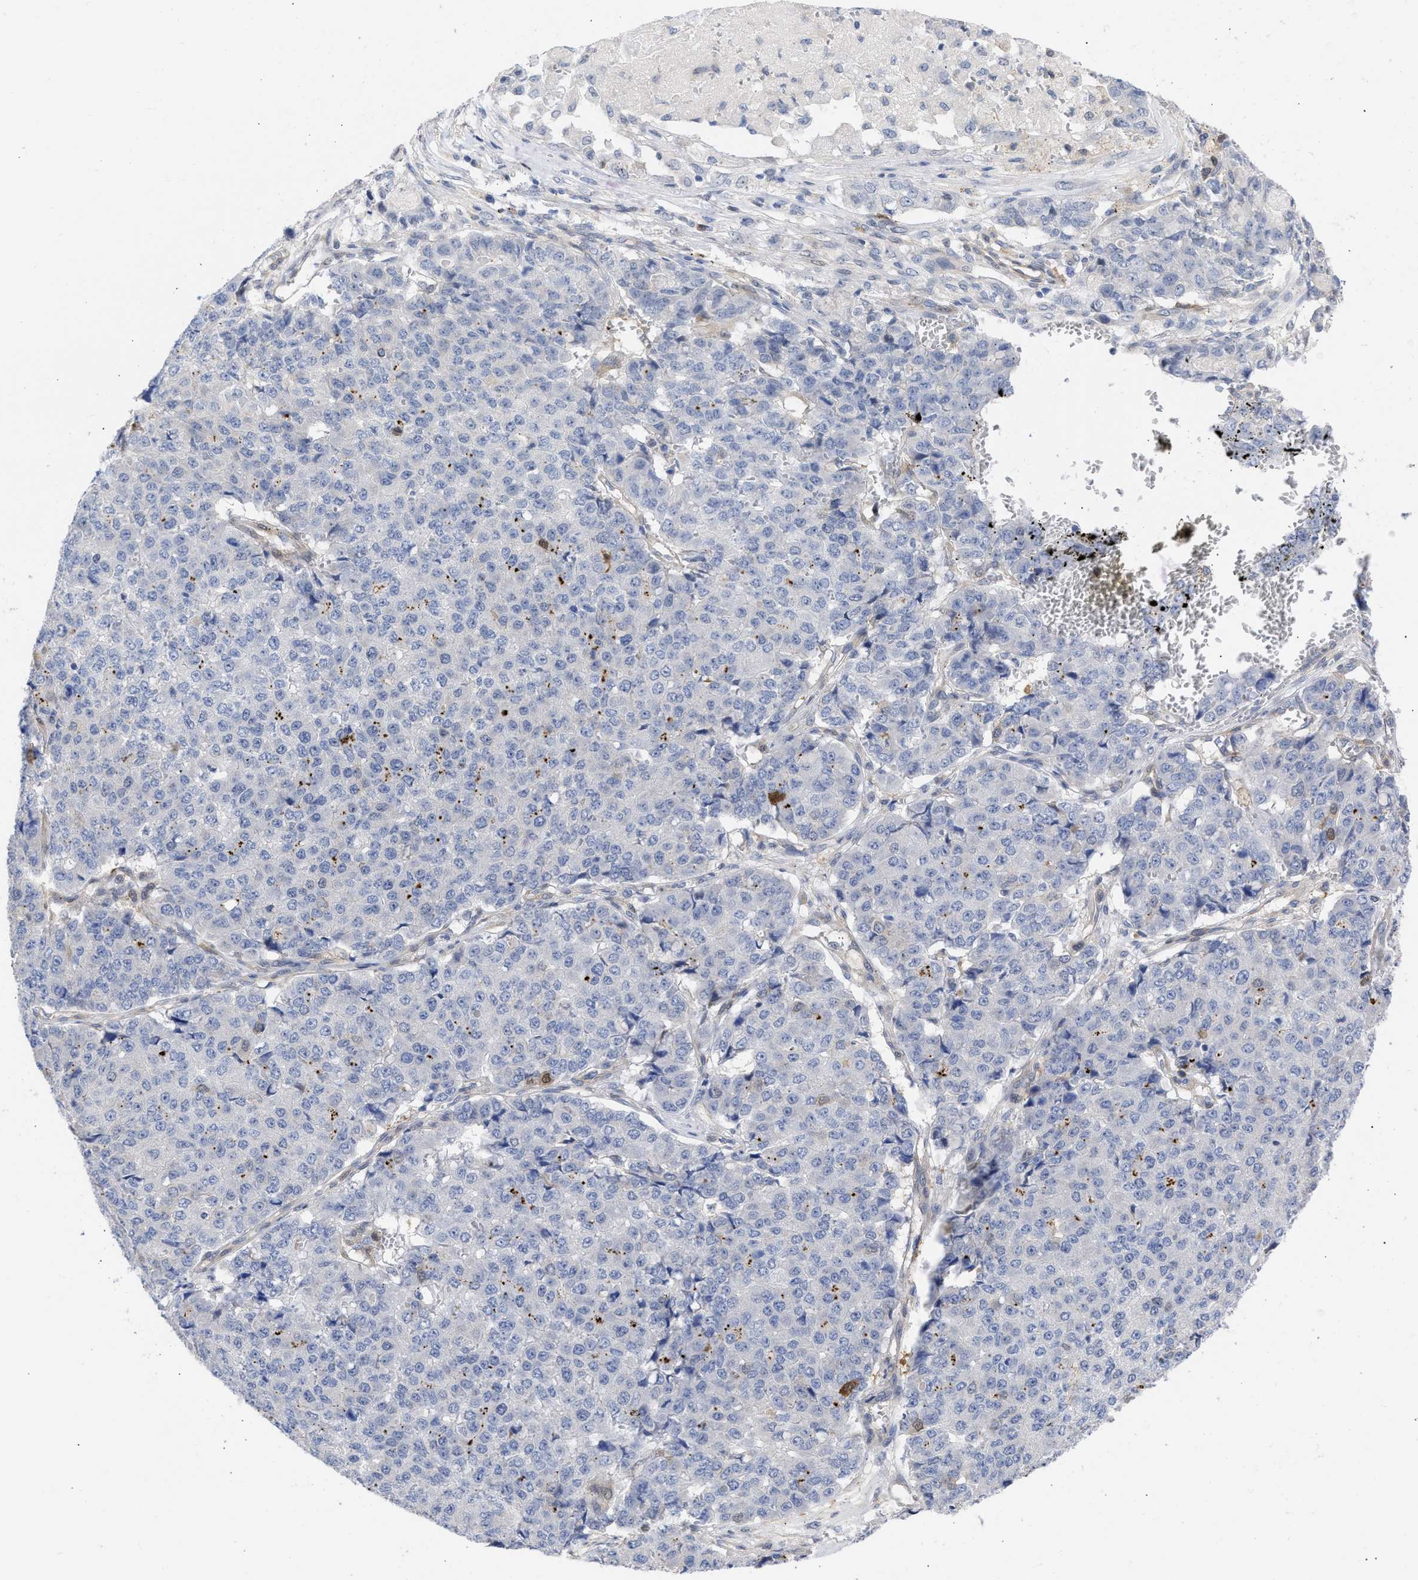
{"staining": {"intensity": "negative", "quantity": "none", "location": "none"}, "tissue": "pancreatic cancer", "cell_type": "Tumor cells", "image_type": "cancer", "snomed": [{"axis": "morphology", "description": "Adenocarcinoma, NOS"}, {"axis": "topography", "description": "Pancreas"}], "caption": "Histopathology image shows no significant protein staining in tumor cells of pancreatic cancer (adenocarcinoma).", "gene": "THRA", "patient": {"sex": "male", "age": 50}}